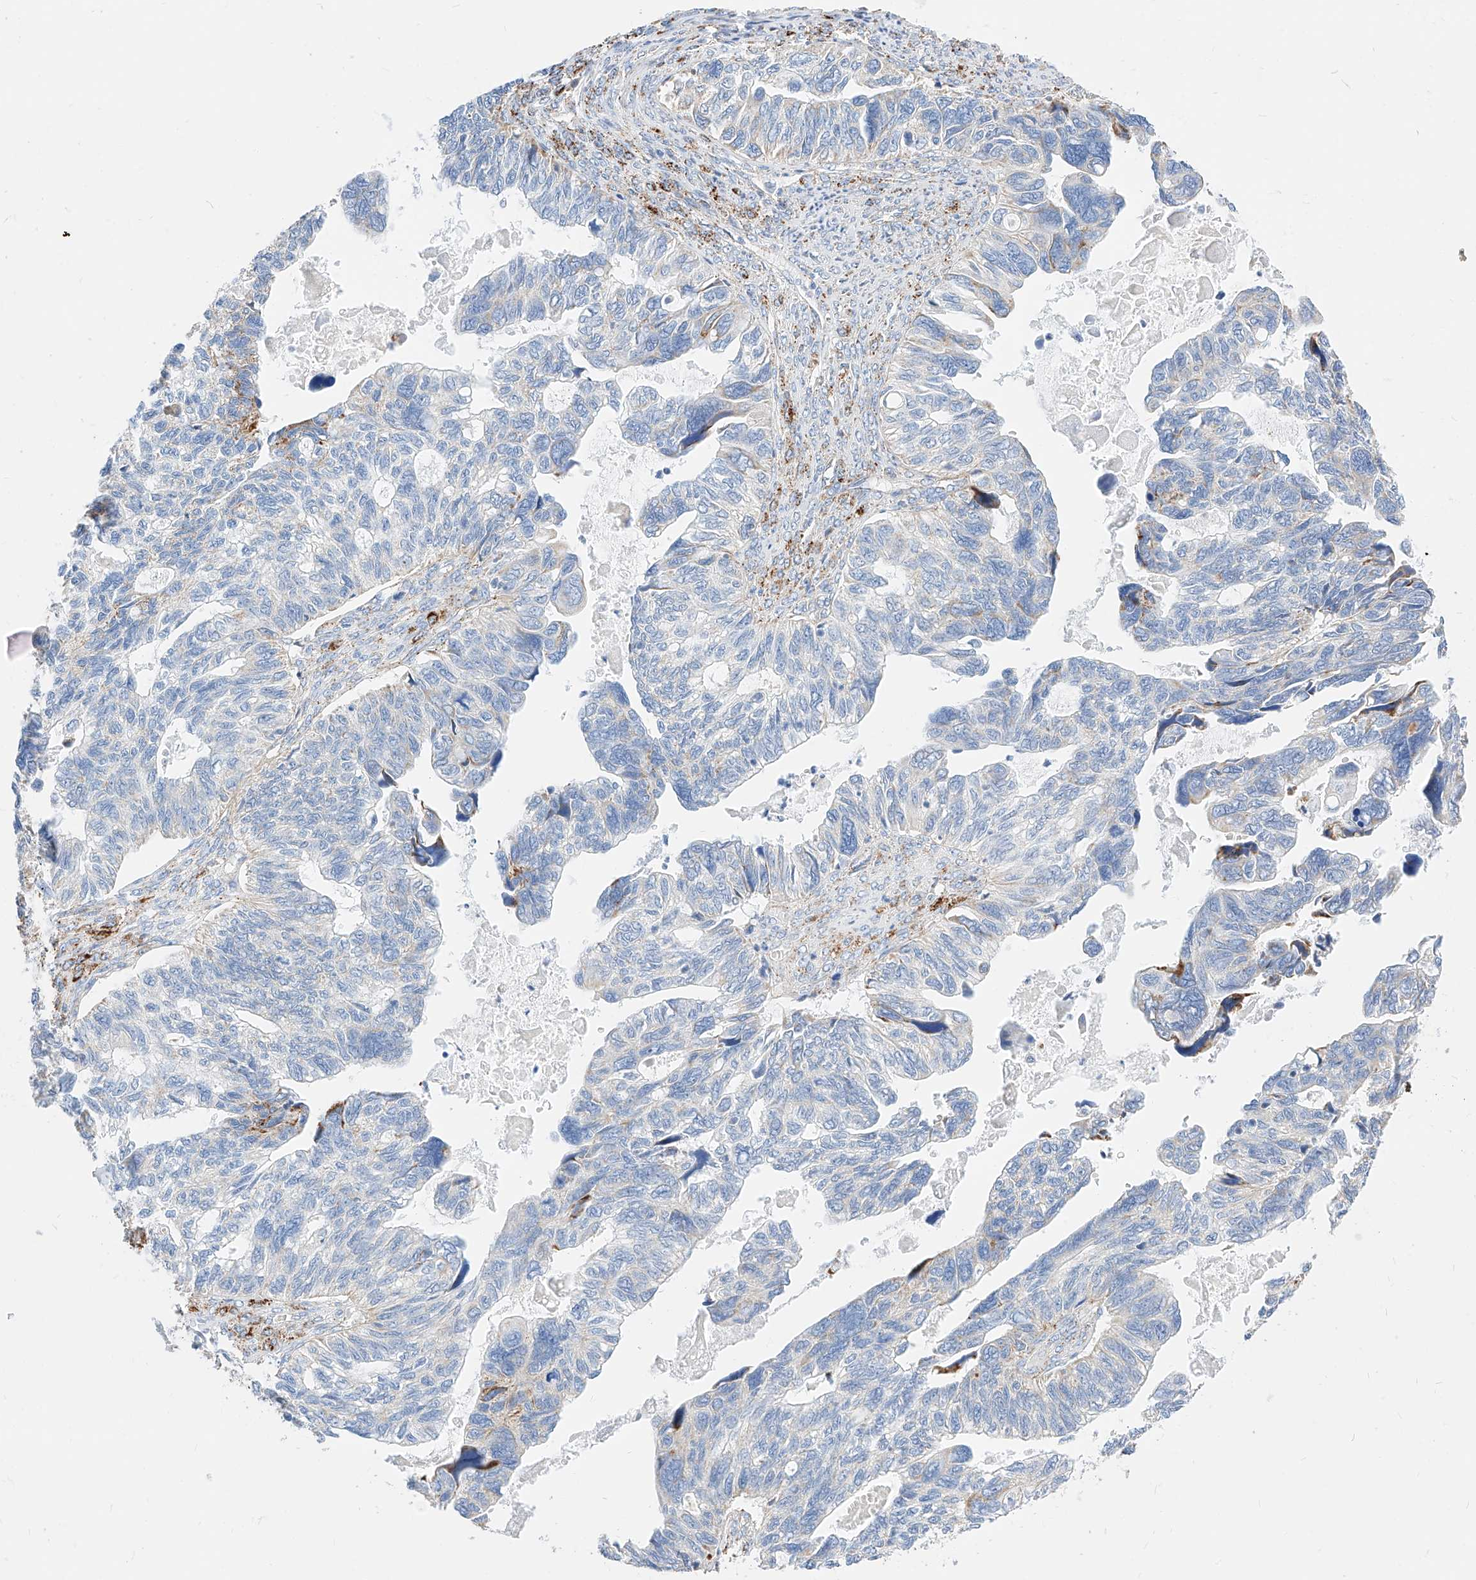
{"staining": {"intensity": "negative", "quantity": "none", "location": "none"}, "tissue": "ovarian cancer", "cell_type": "Tumor cells", "image_type": "cancer", "snomed": [{"axis": "morphology", "description": "Cystadenocarcinoma, serous, NOS"}, {"axis": "topography", "description": "Ovary"}], "caption": "DAB immunohistochemical staining of human serous cystadenocarcinoma (ovarian) reveals no significant positivity in tumor cells.", "gene": "C6orf62", "patient": {"sex": "female", "age": 79}}